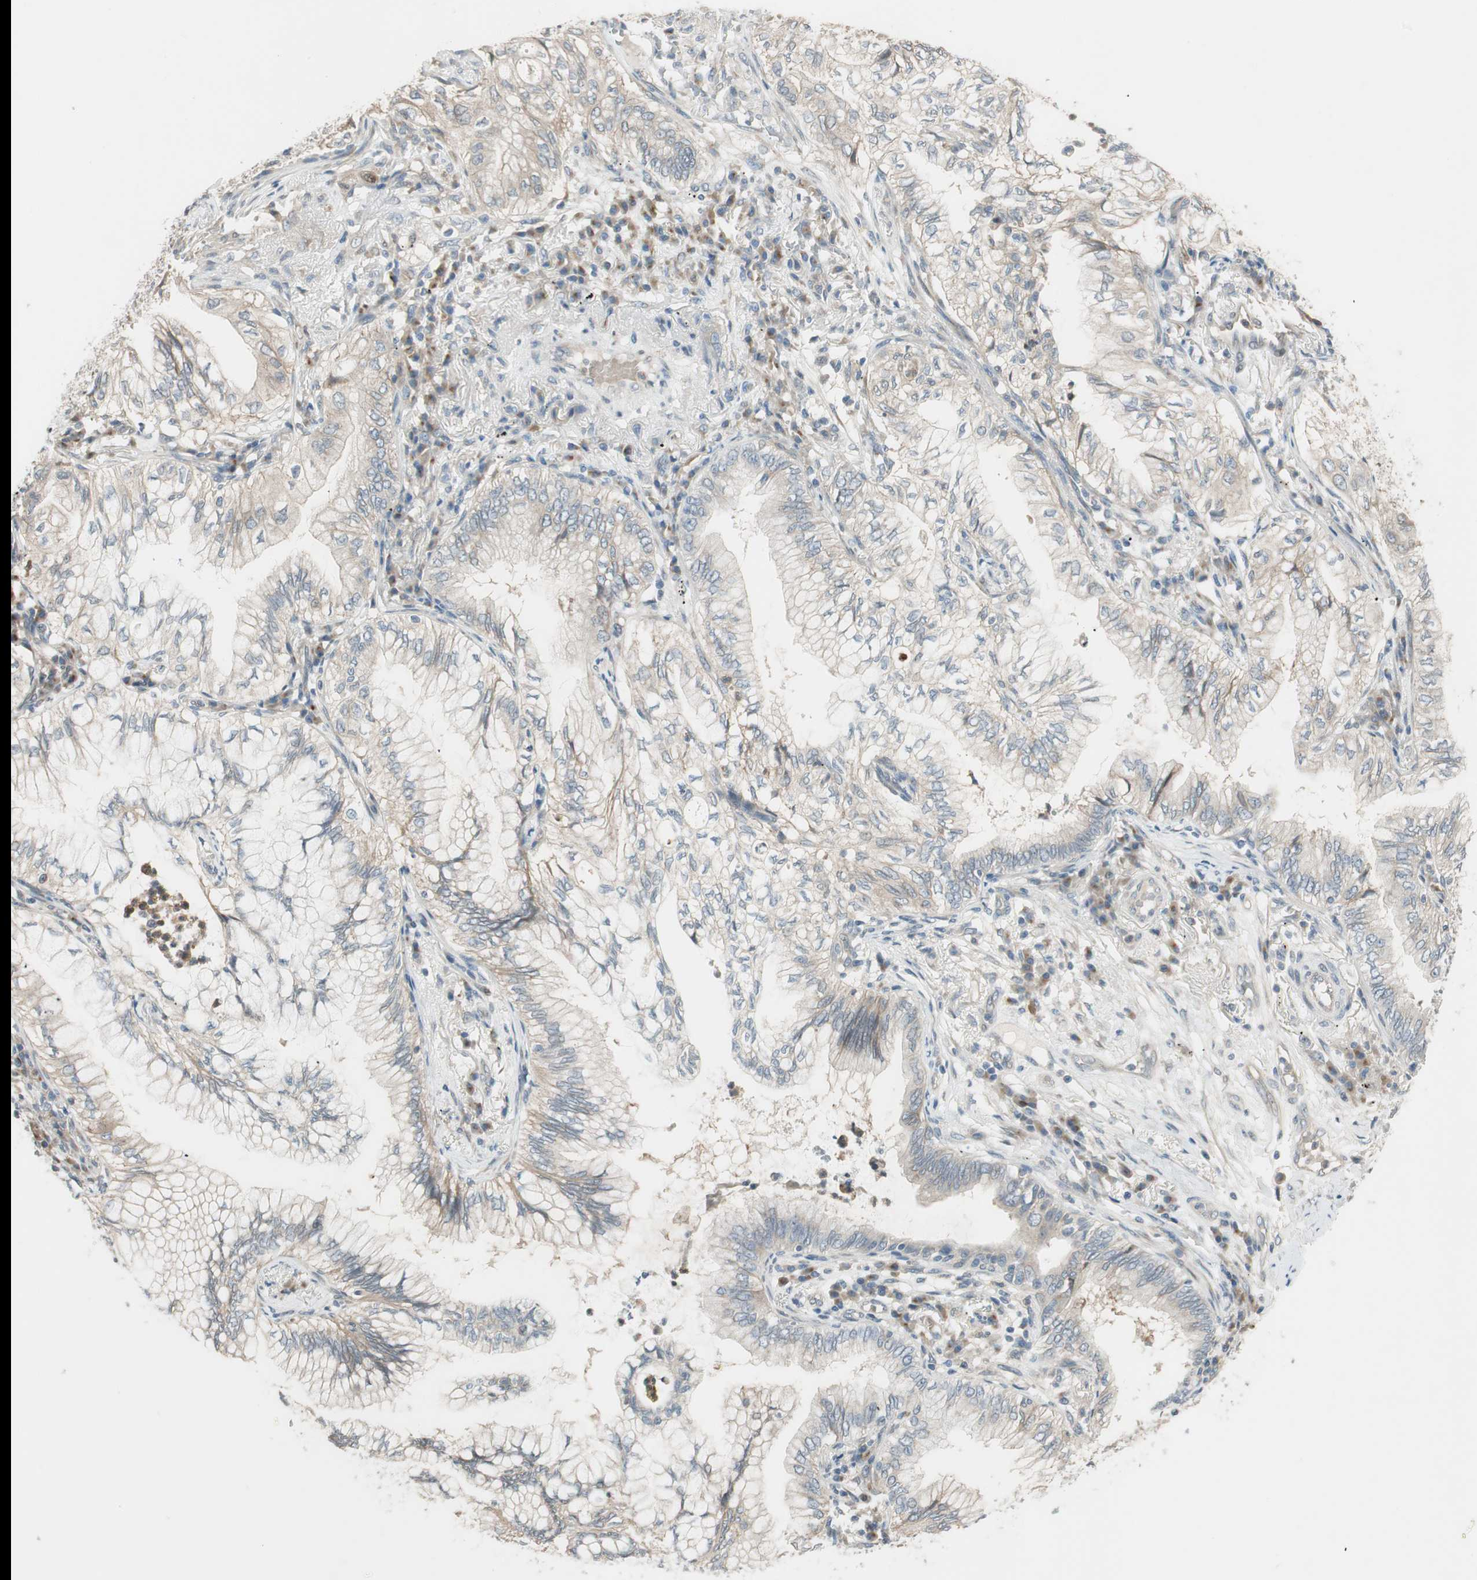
{"staining": {"intensity": "negative", "quantity": "none", "location": "none"}, "tissue": "lung cancer", "cell_type": "Tumor cells", "image_type": "cancer", "snomed": [{"axis": "morphology", "description": "Adenocarcinoma, NOS"}, {"axis": "topography", "description": "Lung"}], "caption": "Lung cancer (adenocarcinoma) stained for a protein using IHC displays no positivity tumor cells.", "gene": "CGRRF1", "patient": {"sex": "female", "age": 70}}